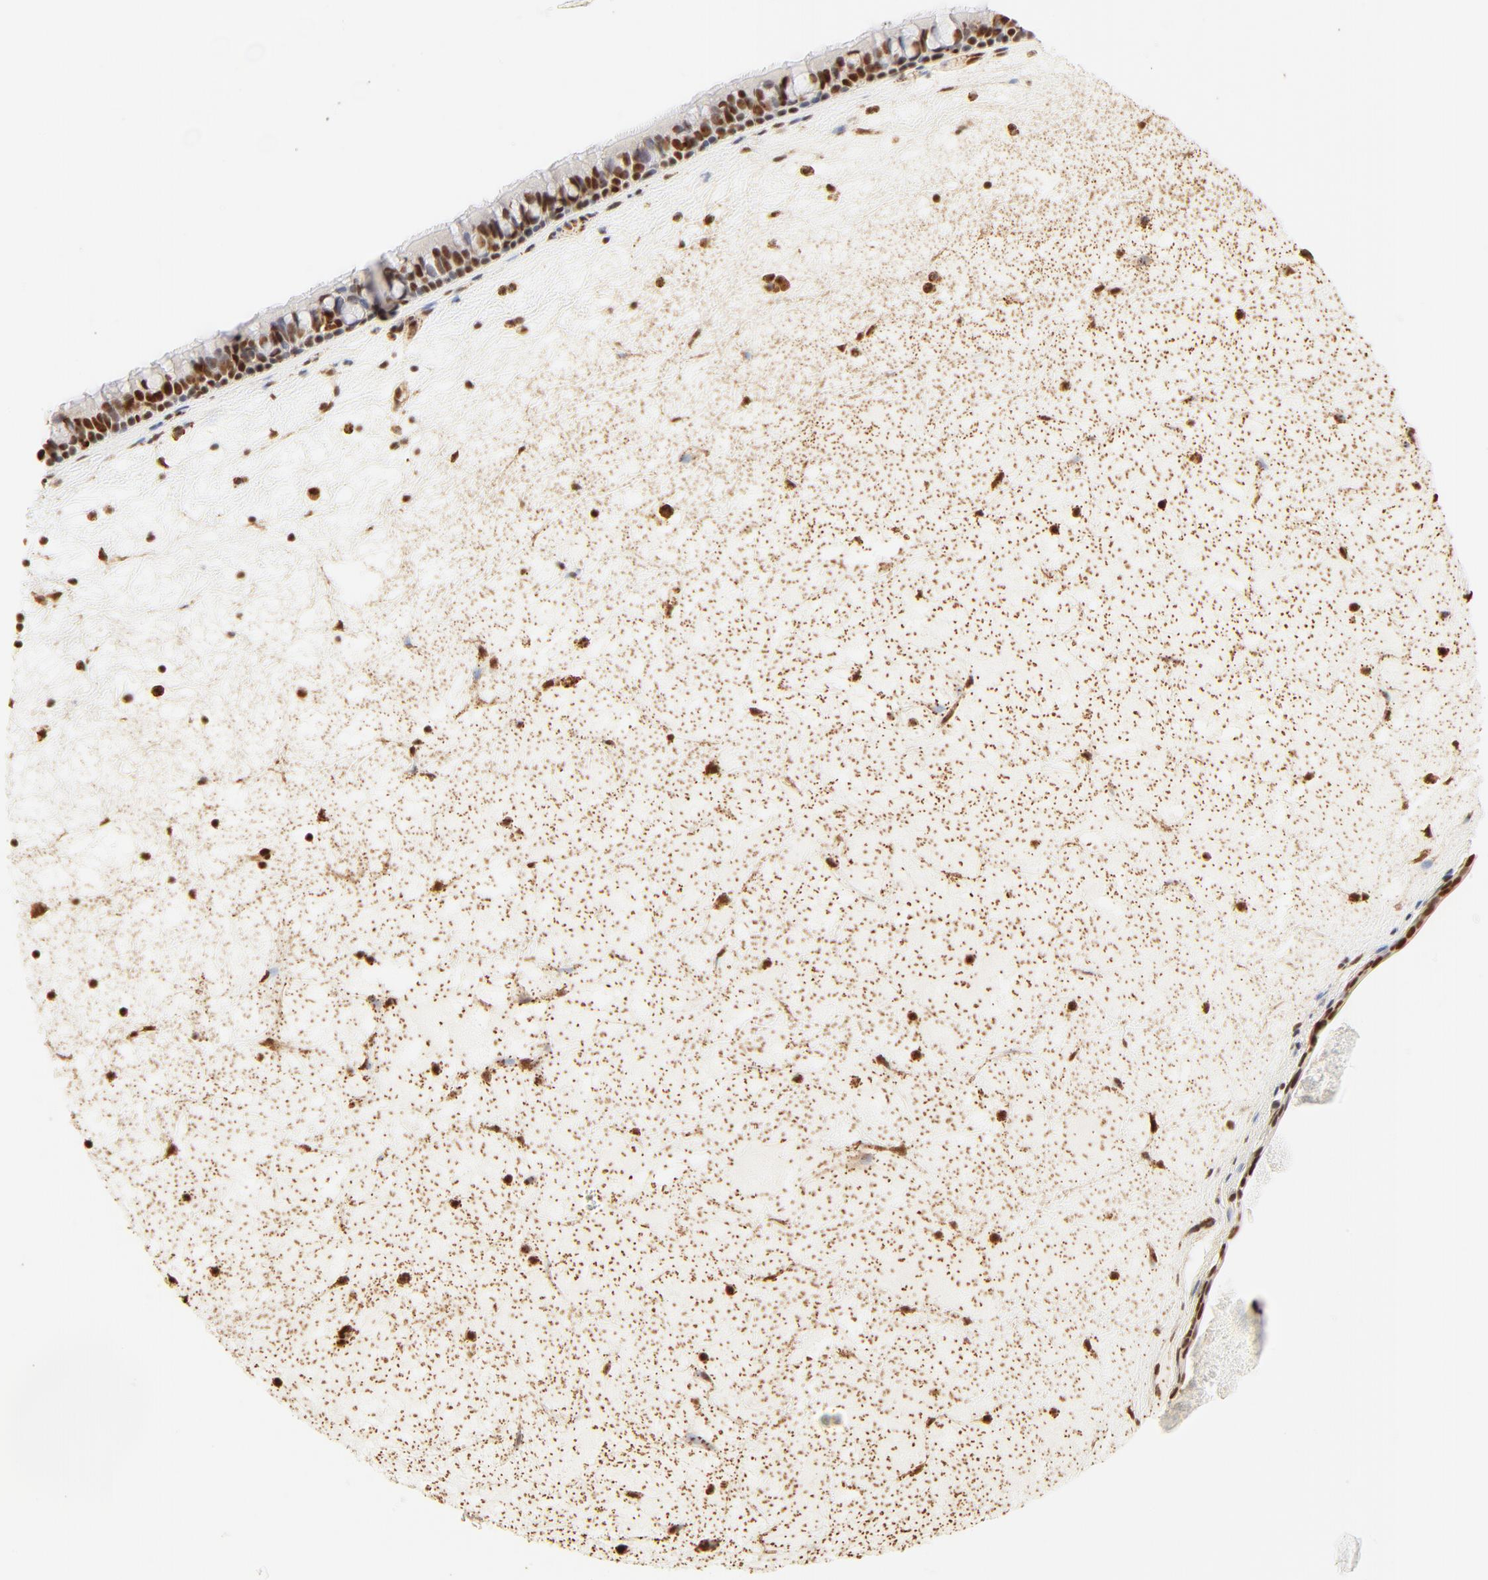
{"staining": {"intensity": "strong", "quantity": ">75%", "location": "cytoplasmic/membranous,nuclear"}, "tissue": "nasopharynx", "cell_type": "Respiratory epithelial cells", "image_type": "normal", "snomed": [{"axis": "morphology", "description": "Normal tissue, NOS"}, {"axis": "topography", "description": "Nasopharynx"}], "caption": "Immunohistochemistry micrograph of normal nasopharynx: nasopharynx stained using immunohistochemistry reveals high levels of strong protein expression localized specifically in the cytoplasmic/membranous,nuclear of respiratory epithelial cells, appearing as a cytoplasmic/membranous,nuclear brown color.", "gene": "FAM50A", "patient": {"sex": "female", "age": 78}}